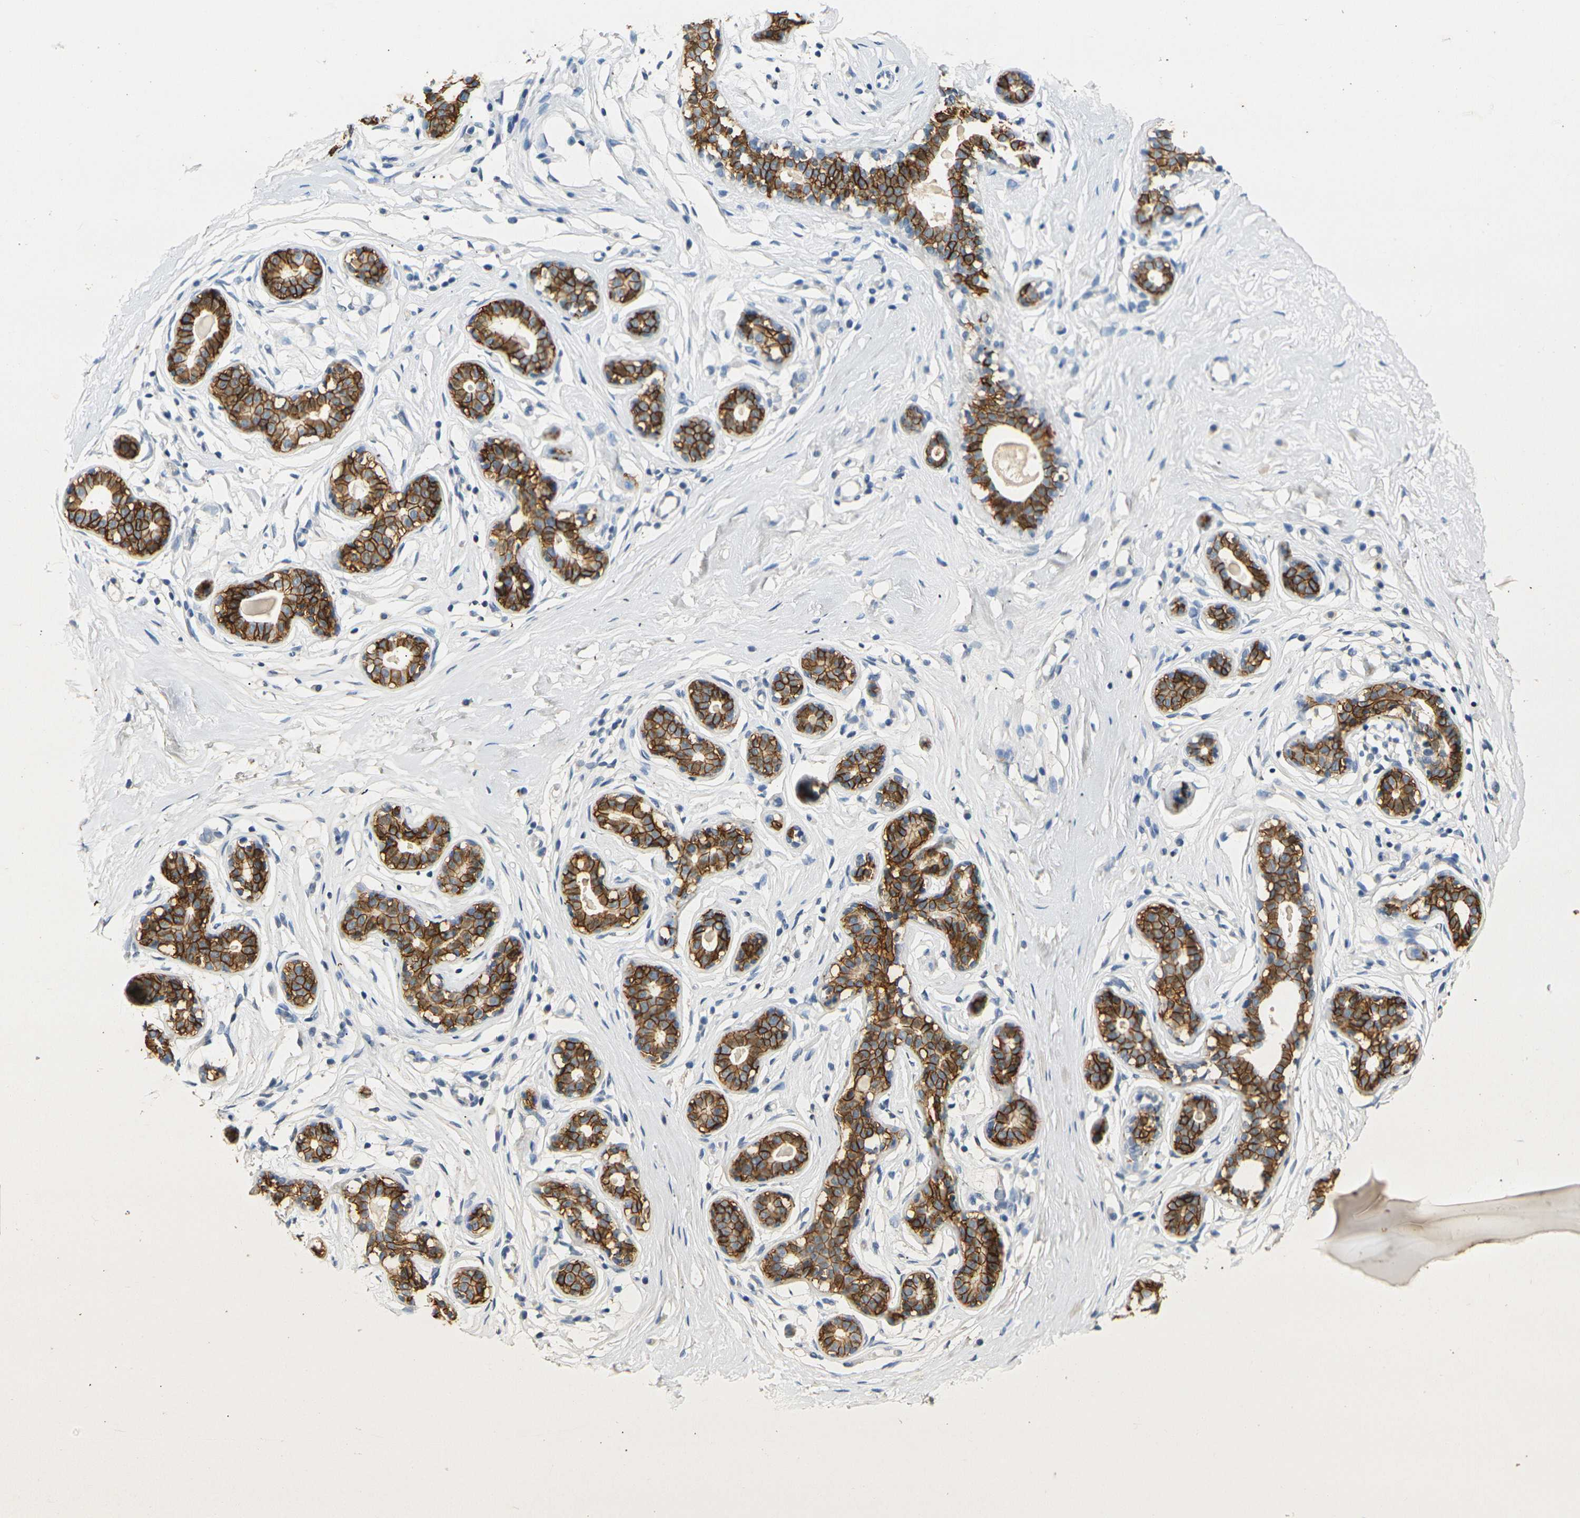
{"staining": {"intensity": "negative", "quantity": "none", "location": "none"}, "tissue": "breast", "cell_type": "Adipocytes", "image_type": "normal", "snomed": [{"axis": "morphology", "description": "Normal tissue, NOS"}, {"axis": "topography", "description": "Breast"}], "caption": "An image of breast stained for a protein demonstrates no brown staining in adipocytes. (DAB (3,3'-diaminobenzidine) IHC with hematoxylin counter stain).", "gene": "CLDN7", "patient": {"sex": "female", "age": 23}}